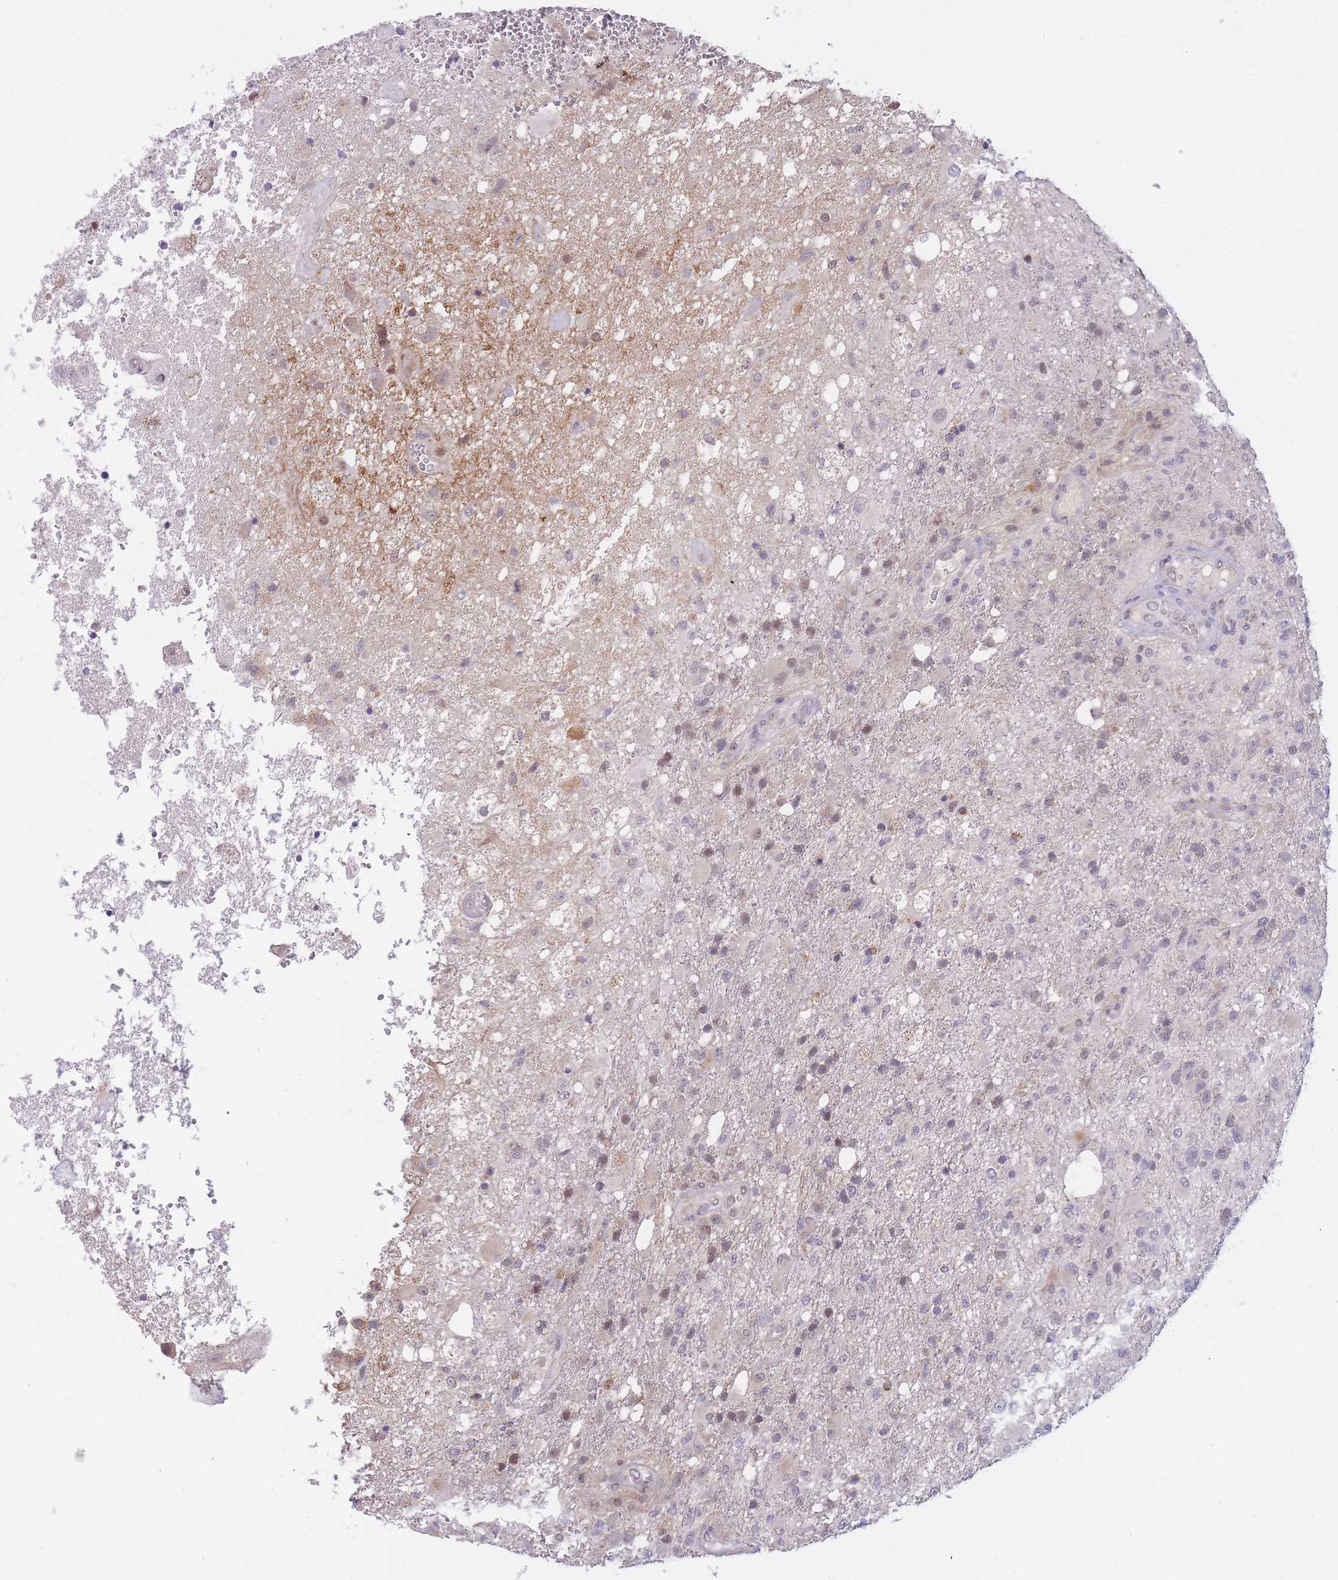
{"staining": {"intensity": "weak", "quantity": "<25%", "location": "nuclear"}, "tissue": "glioma", "cell_type": "Tumor cells", "image_type": "cancer", "snomed": [{"axis": "morphology", "description": "Glioma, malignant, High grade"}, {"axis": "topography", "description": "Brain"}], "caption": "Tumor cells show no significant positivity in glioma. The staining is performed using DAB brown chromogen with nuclei counter-stained in using hematoxylin.", "gene": "GOLGA6L25", "patient": {"sex": "female", "age": 74}}